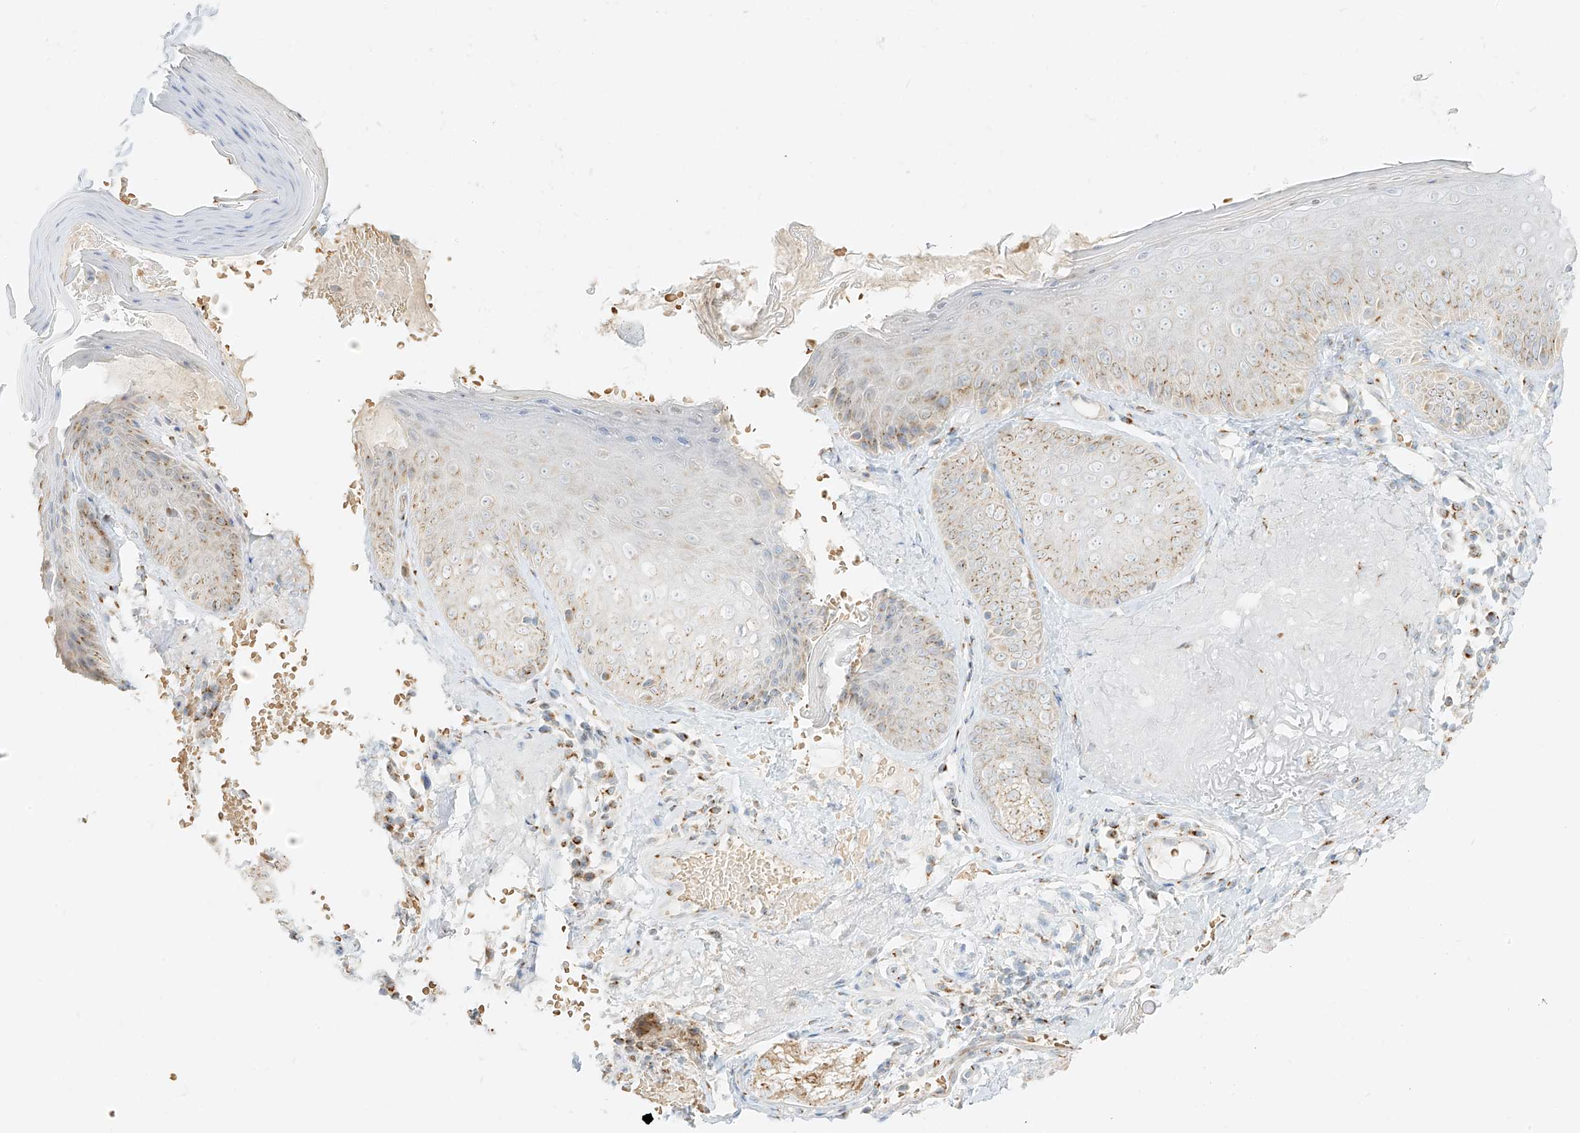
{"staining": {"intensity": "moderate", "quantity": "25%-75%", "location": "cytoplasmic/membranous"}, "tissue": "skin", "cell_type": "Fibroblasts", "image_type": "normal", "snomed": [{"axis": "morphology", "description": "Normal tissue, NOS"}, {"axis": "topography", "description": "Skin"}], "caption": "Immunohistochemical staining of benign human skin demonstrates moderate cytoplasmic/membranous protein staining in about 25%-75% of fibroblasts.", "gene": "TMEM87B", "patient": {"sex": "male", "age": 57}}